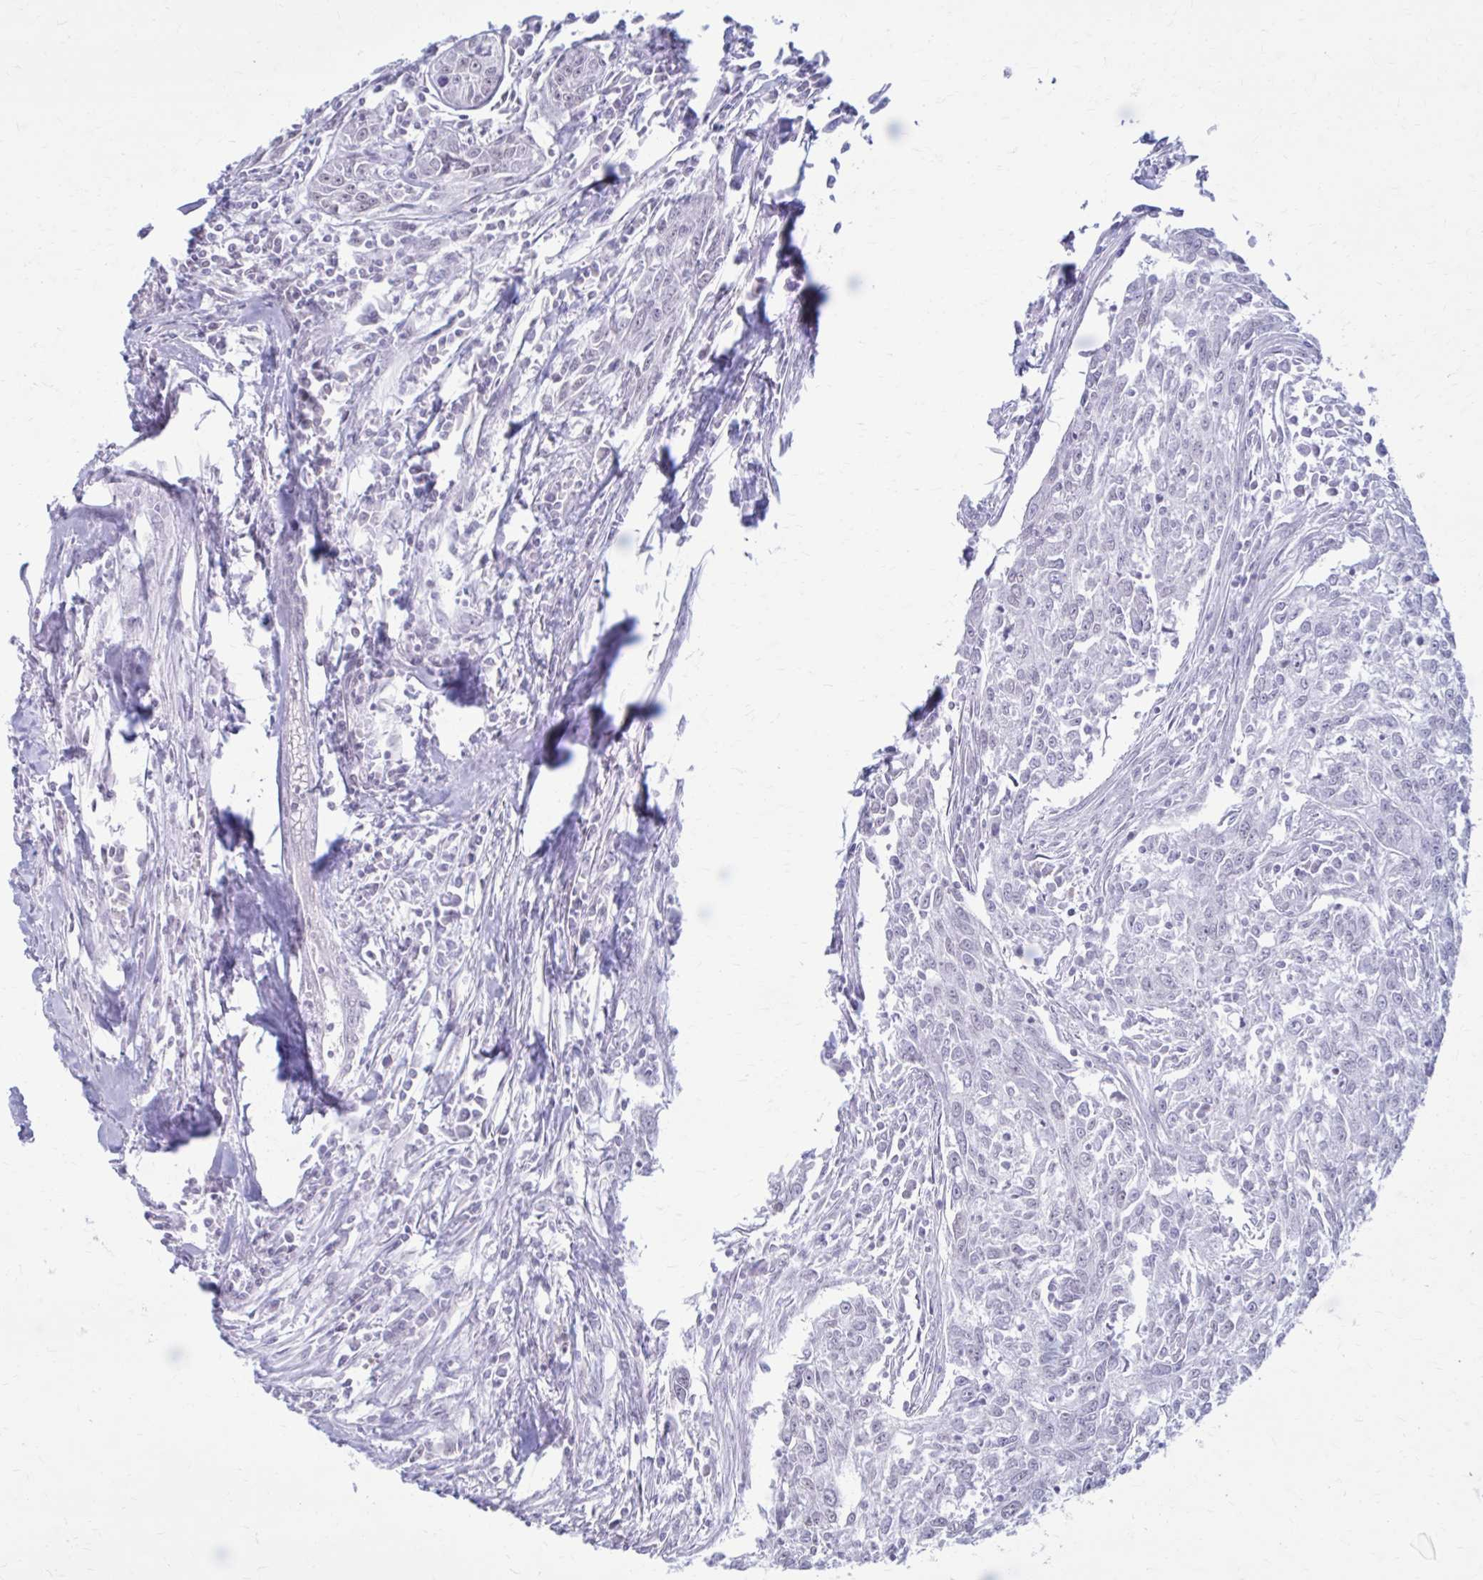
{"staining": {"intensity": "negative", "quantity": "none", "location": "none"}, "tissue": "breast cancer", "cell_type": "Tumor cells", "image_type": "cancer", "snomed": [{"axis": "morphology", "description": "Duct carcinoma"}, {"axis": "topography", "description": "Breast"}], "caption": "Protein analysis of breast cancer (invasive ductal carcinoma) displays no significant expression in tumor cells. (Brightfield microscopy of DAB immunohistochemistry at high magnification).", "gene": "PROSER1", "patient": {"sex": "female", "age": 50}}